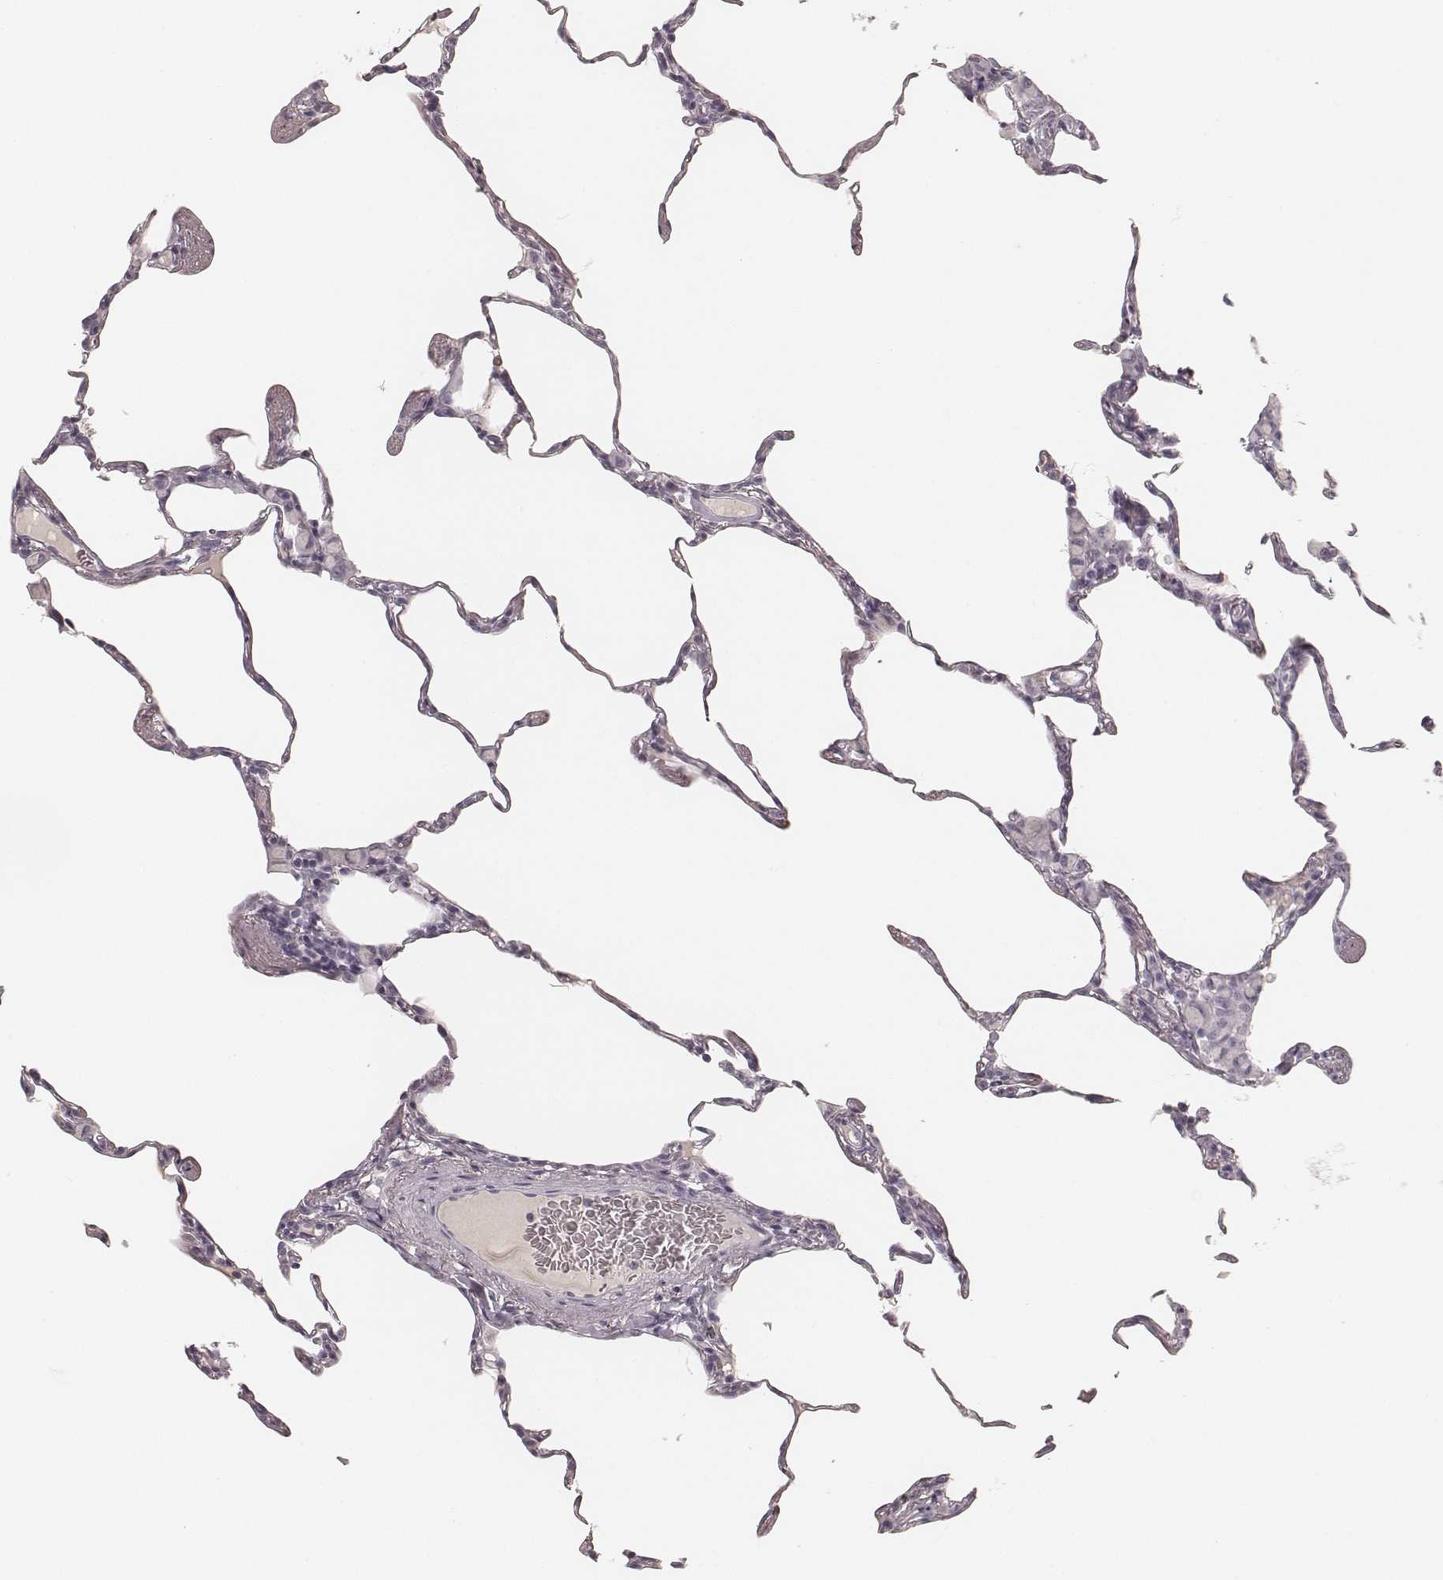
{"staining": {"intensity": "negative", "quantity": "none", "location": "none"}, "tissue": "lung", "cell_type": "Alveolar cells", "image_type": "normal", "snomed": [{"axis": "morphology", "description": "Normal tissue, NOS"}, {"axis": "topography", "description": "Lung"}], "caption": "Immunohistochemistry (IHC) micrograph of unremarkable lung: lung stained with DAB (3,3'-diaminobenzidine) shows no significant protein staining in alveolar cells.", "gene": "KRT31", "patient": {"sex": "female", "age": 57}}